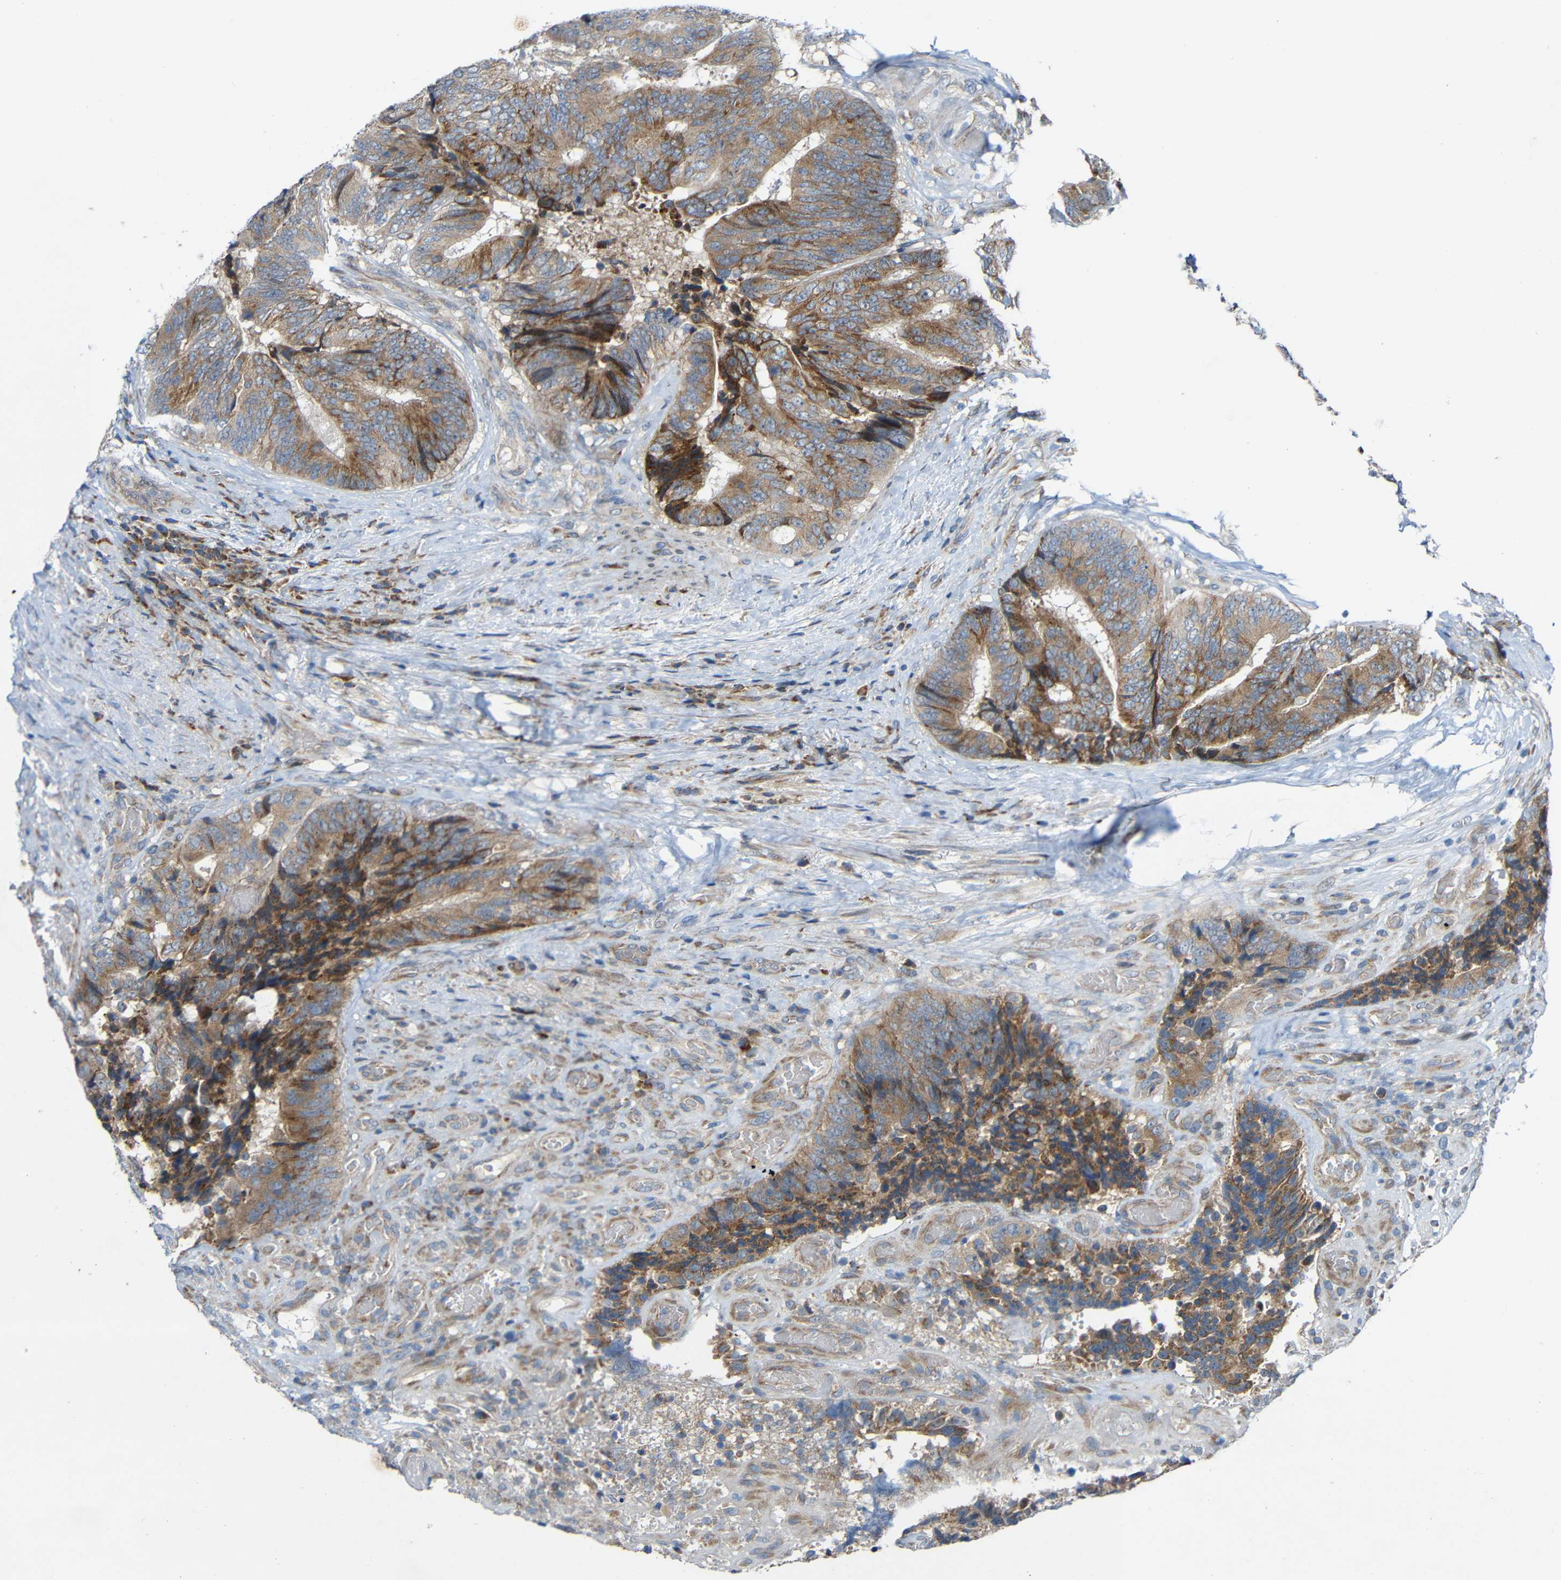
{"staining": {"intensity": "moderate", "quantity": "25%-75%", "location": "cytoplasmic/membranous"}, "tissue": "colorectal cancer", "cell_type": "Tumor cells", "image_type": "cancer", "snomed": [{"axis": "morphology", "description": "Adenocarcinoma, NOS"}, {"axis": "topography", "description": "Rectum"}], "caption": "Brown immunohistochemical staining in colorectal cancer (adenocarcinoma) exhibits moderate cytoplasmic/membranous expression in about 25%-75% of tumor cells.", "gene": "TMEM25", "patient": {"sex": "male", "age": 72}}